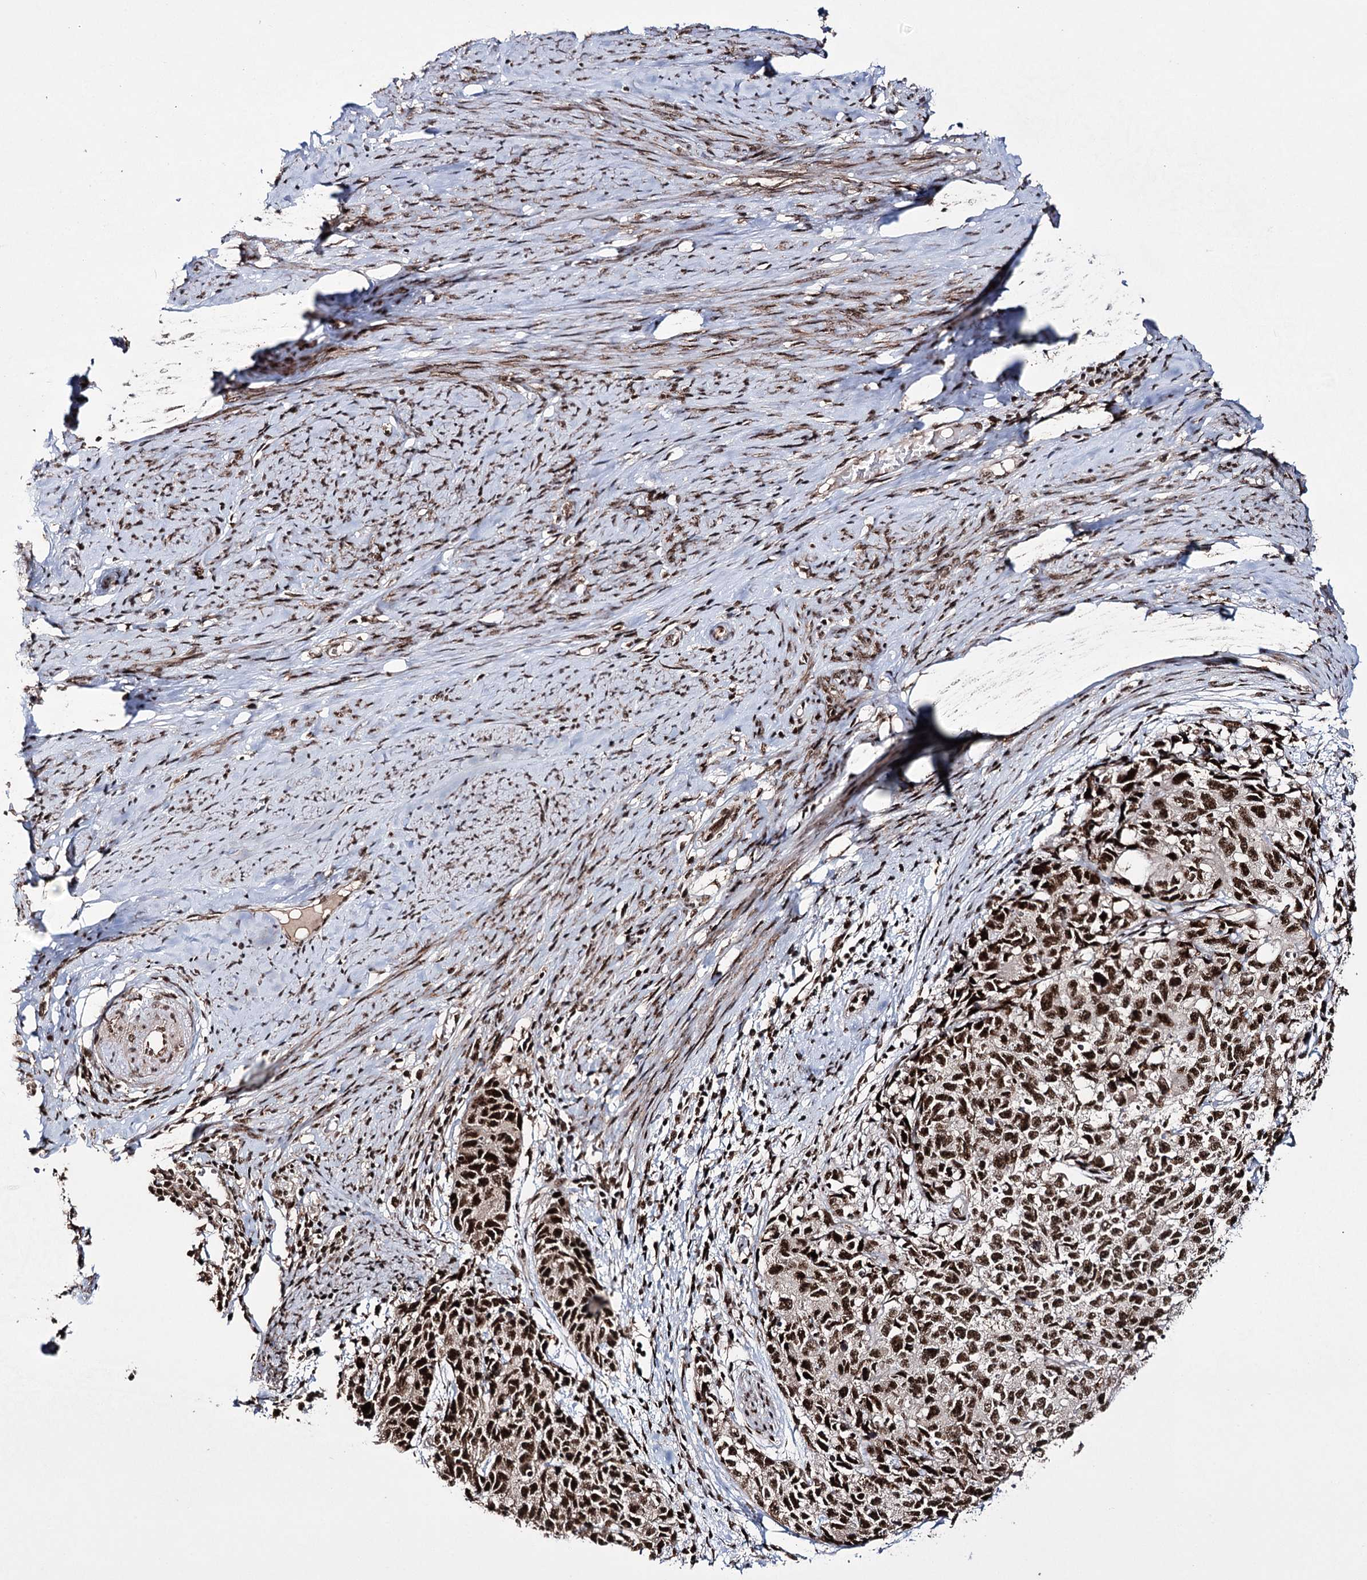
{"staining": {"intensity": "strong", "quantity": ">75%", "location": "nuclear"}, "tissue": "cervical cancer", "cell_type": "Tumor cells", "image_type": "cancer", "snomed": [{"axis": "morphology", "description": "Squamous cell carcinoma, NOS"}, {"axis": "topography", "description": "Cervix"}], "caption": "Cervical cancer (squamous cell carcinoma) stained with DAB immunohistochemistry (IHC) exhibits high levels of strong nuclear staining in approximately >75% of tumor cells. (DAB (3,3'-diaminobenzidine) IHC with brightfield microscopy, high magnification).", "gene": "PRPF40A", "patient": {"sex": "female", "age": 63}}